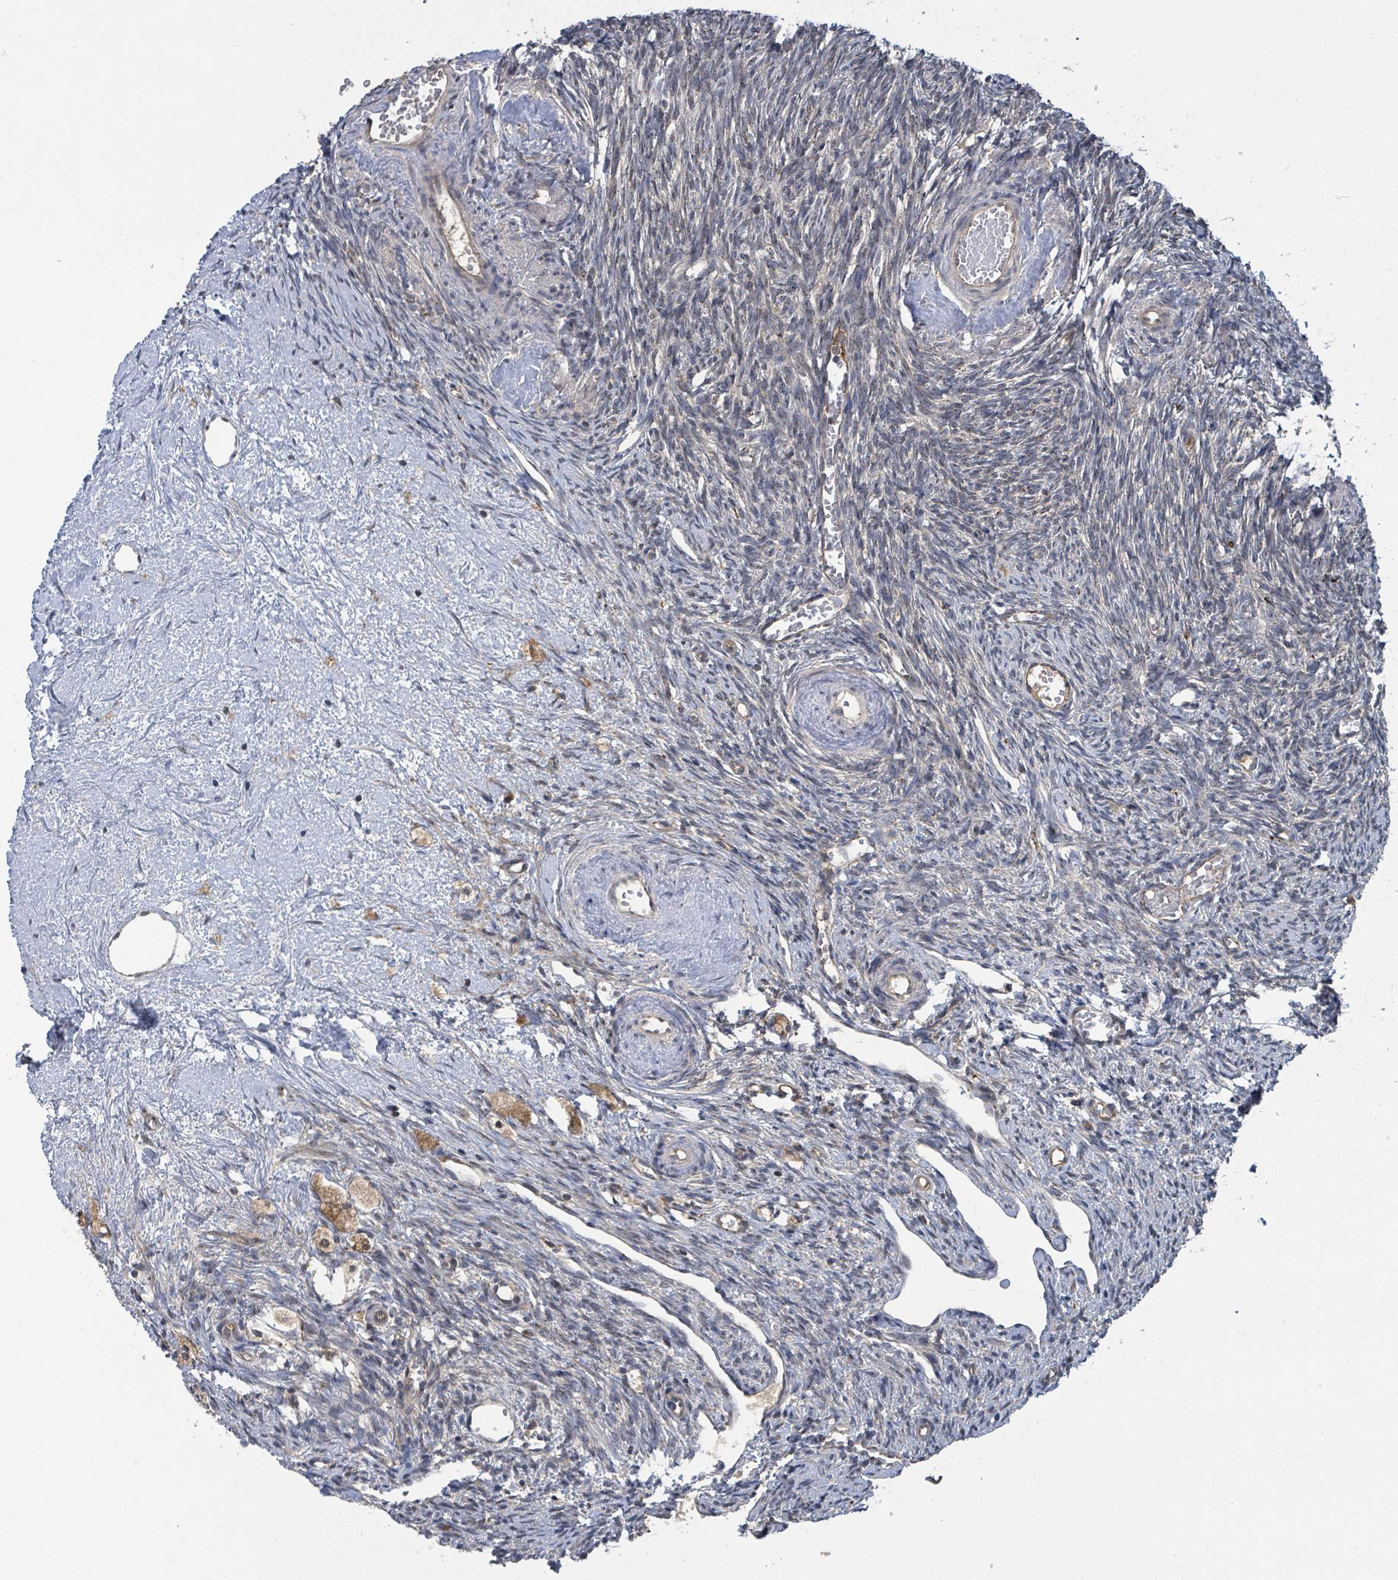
{"staining": {"intensity": "strong", "quantity": ">75%", "location": "cytoplasmic/membranous"}, "tissue": "ovary", "cell_type": "Follicle cells", "image_type": "normal", "snomed": [{"axis": "morphology", "description": "Normal tissue, NOS"}, {"axis": "topography", "description": "Ovary"}], "caption": "Normal ovary reveals strong cytoplasmic/membranous positivity in approximately >75% of follicle cells (DAB = brown stain, brightfield microscopy at high magnification)..", "gene": "CCDC121", "patient": {"sex": "female", "age": 51}}